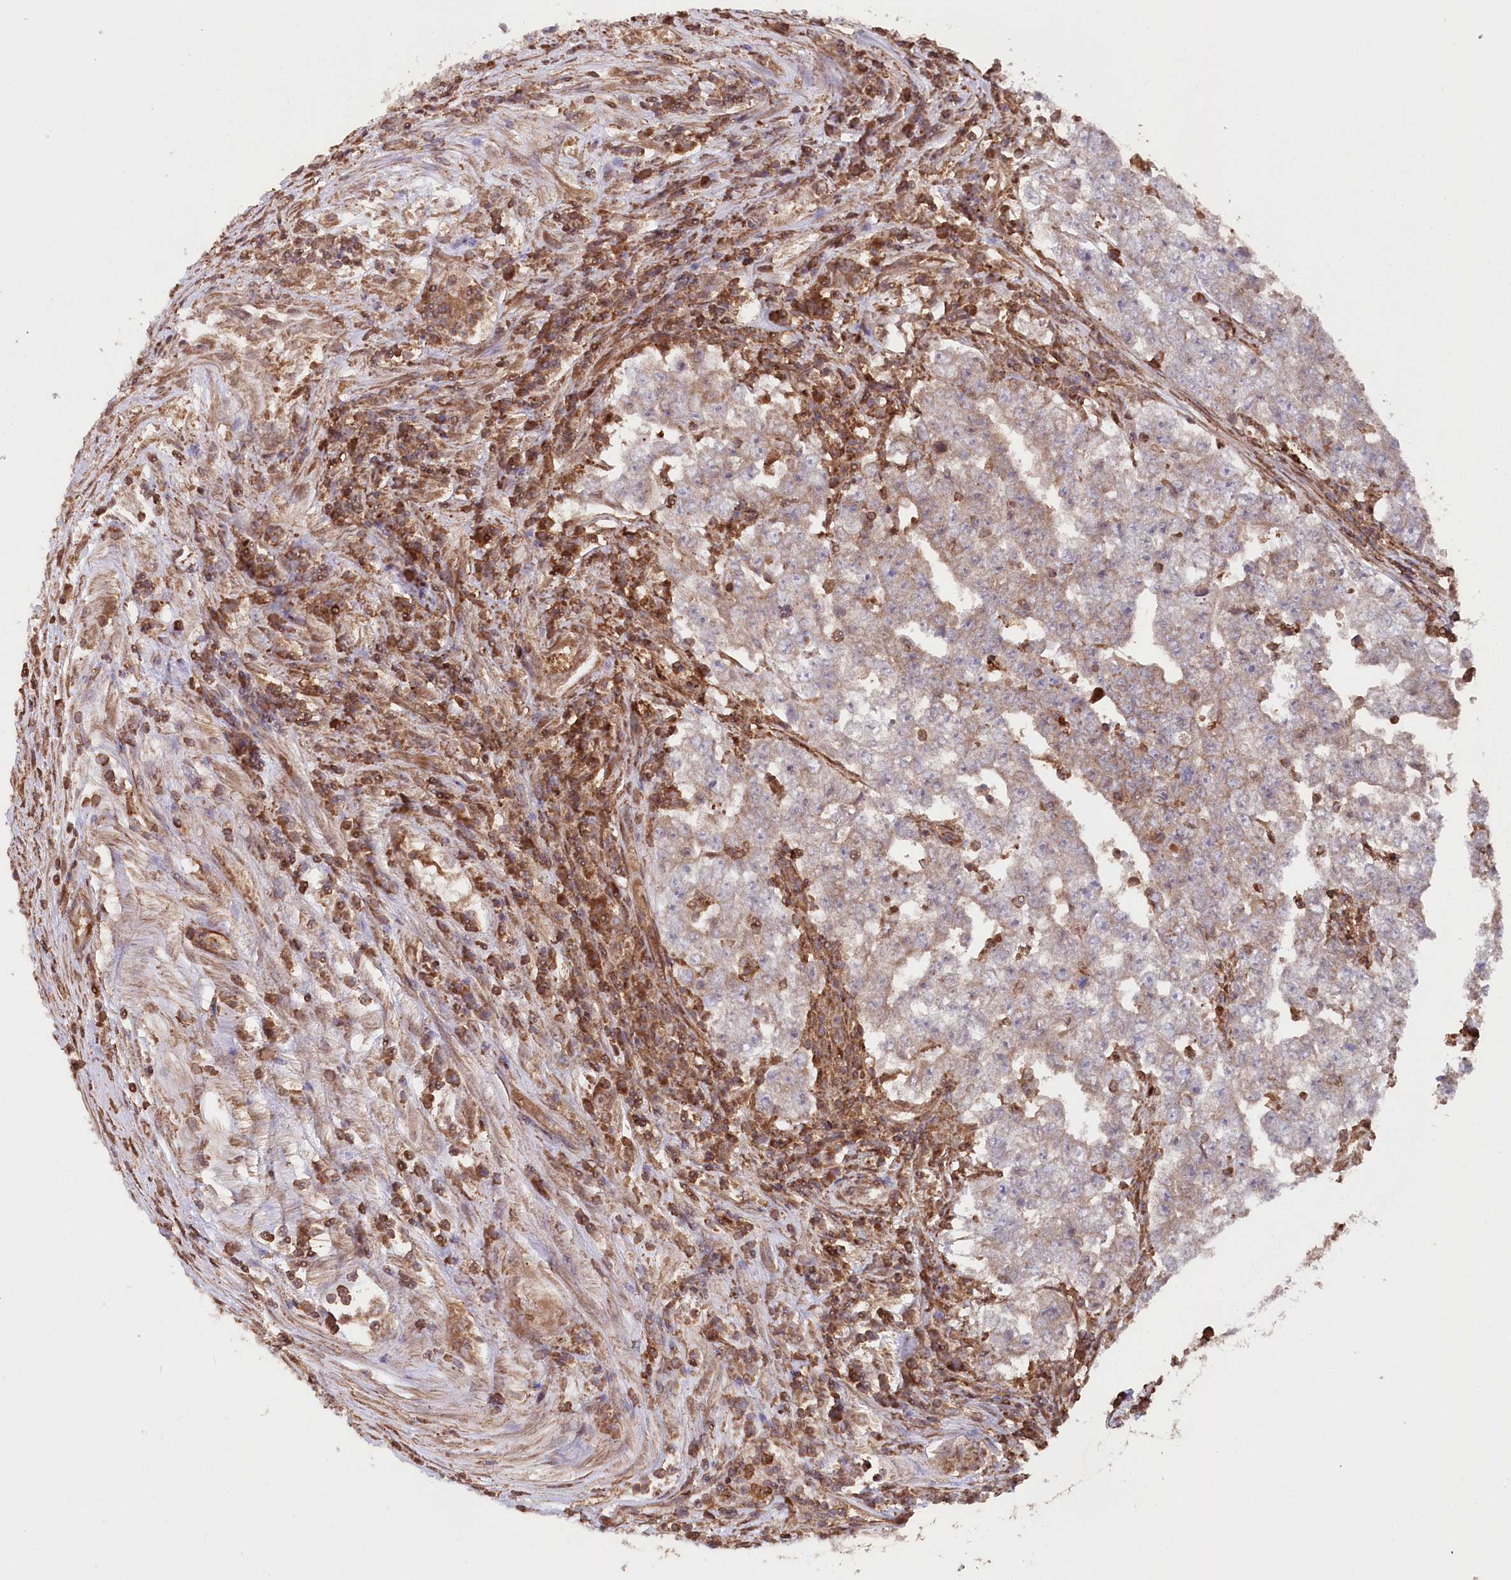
{"staining": {"intensity": "weak", "quantity": ">75%", "location": "cytoplasmic/membranous"}, "tissue": "testis cancer", "cell_type": "Tumor cells", "image_type": "cancer", "snomed": [{"axis": "morphology", "description": "Carcinoma, Embryonal, NOS"}, {"axis": "topography", "description": "Testis"}], "caption": "Testis cancer stained with a brown dye demonstrates weak cytoplasmic/membranous positive positivity in about >75% of tumor cells.", "gene": "LSG1", "patient": {"sex": "male", "age": 25}}